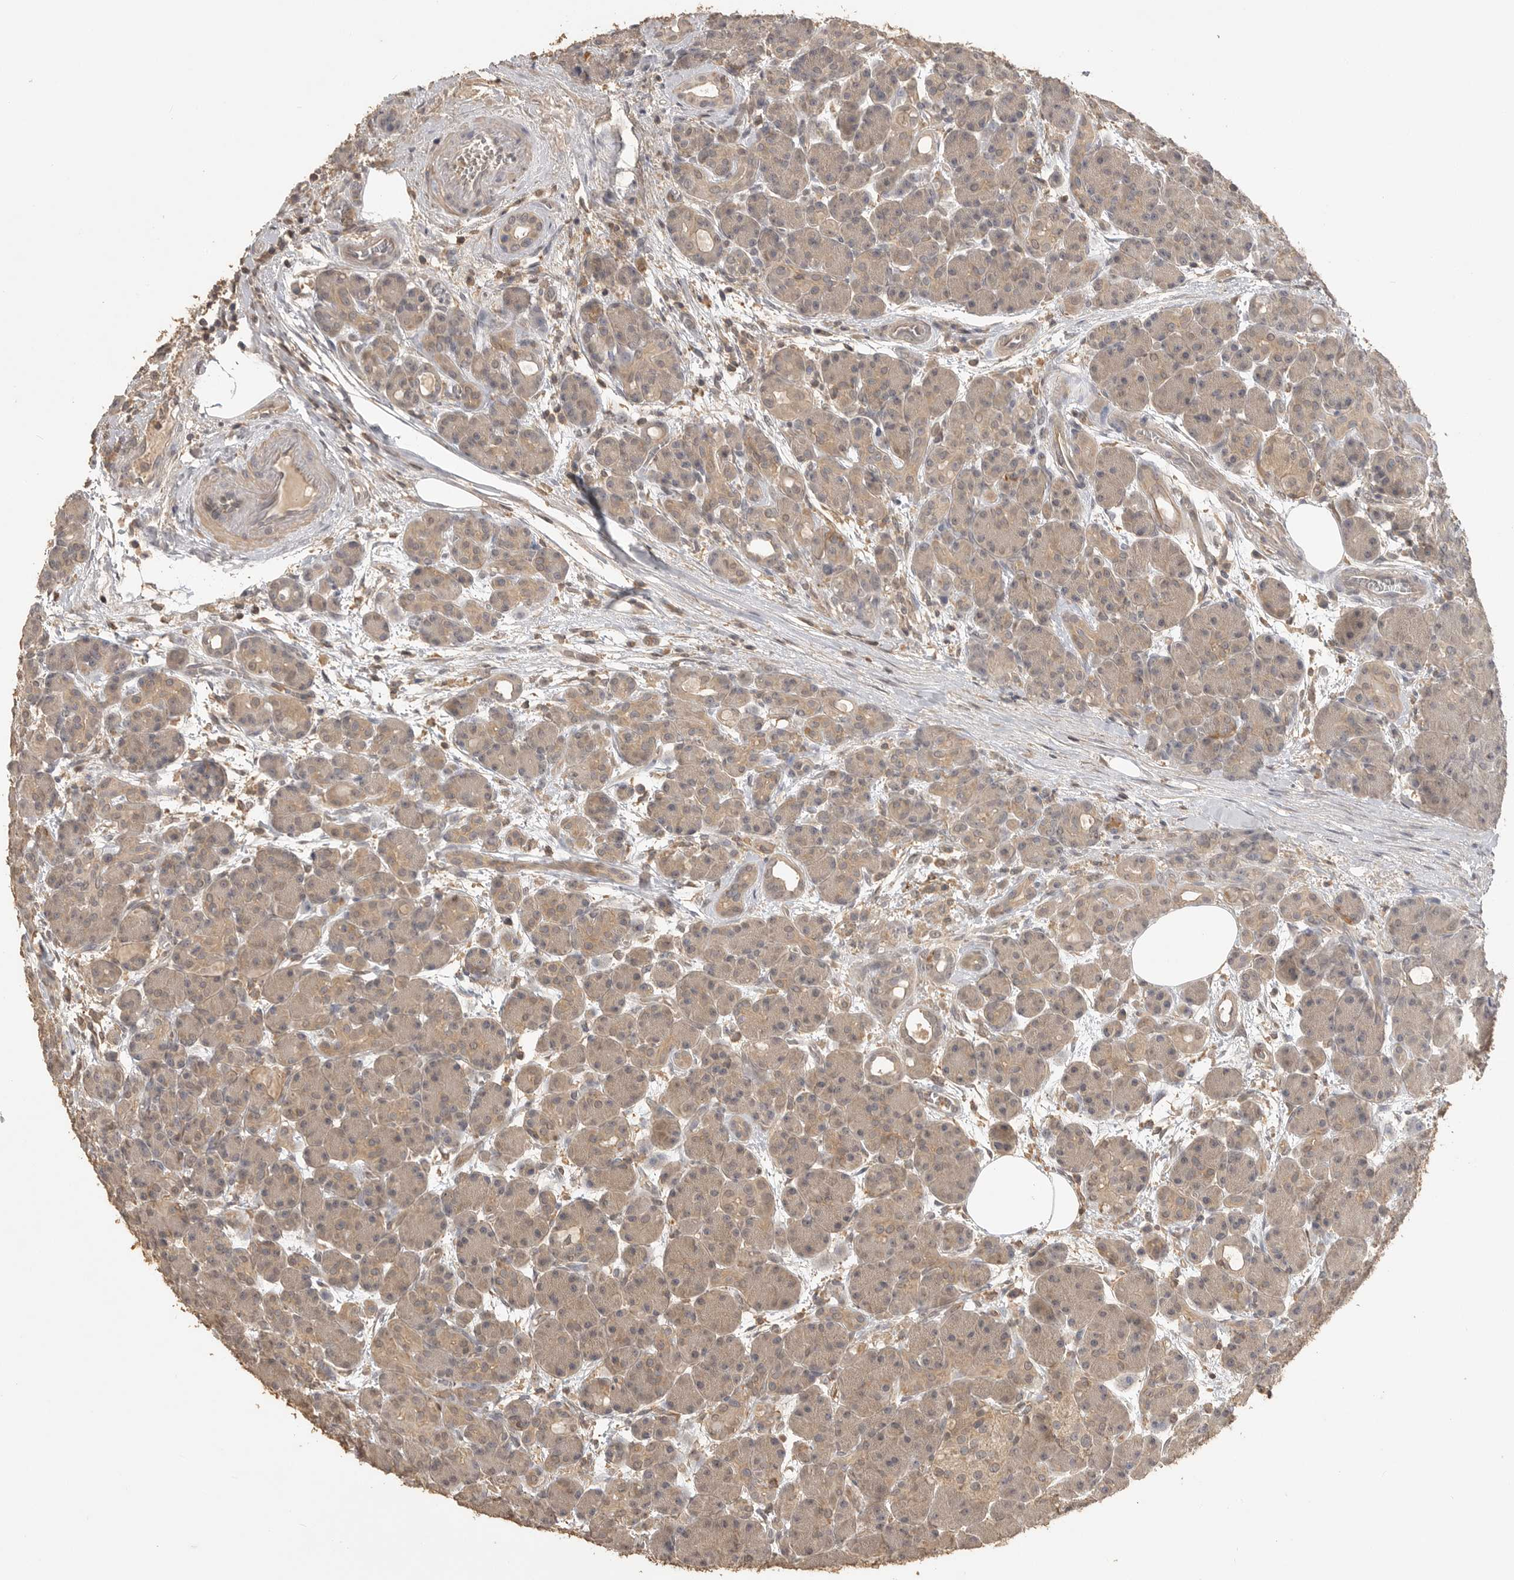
{"staining": {"intensity": "weak", "quantity": ">75%", "location": "cytoplasmic/membranous"}, "tissue": "pancreas", "cell_type": "Exocrine glandular cells", "image_type": "normal", "snomed": [{"axis": "morphology", "description": "Normal tissue, NOS"}, {"axis": "topography", "description": "Pancreas"}], "caption": "Human pancreas stained for a protein (brown) demonstrates weak cytoplasmic/membranous positive staining in about >75% of exocrine glandular cells.", "gene": "MAP2K1", "patient": {"sex": "male", "age": 63}}